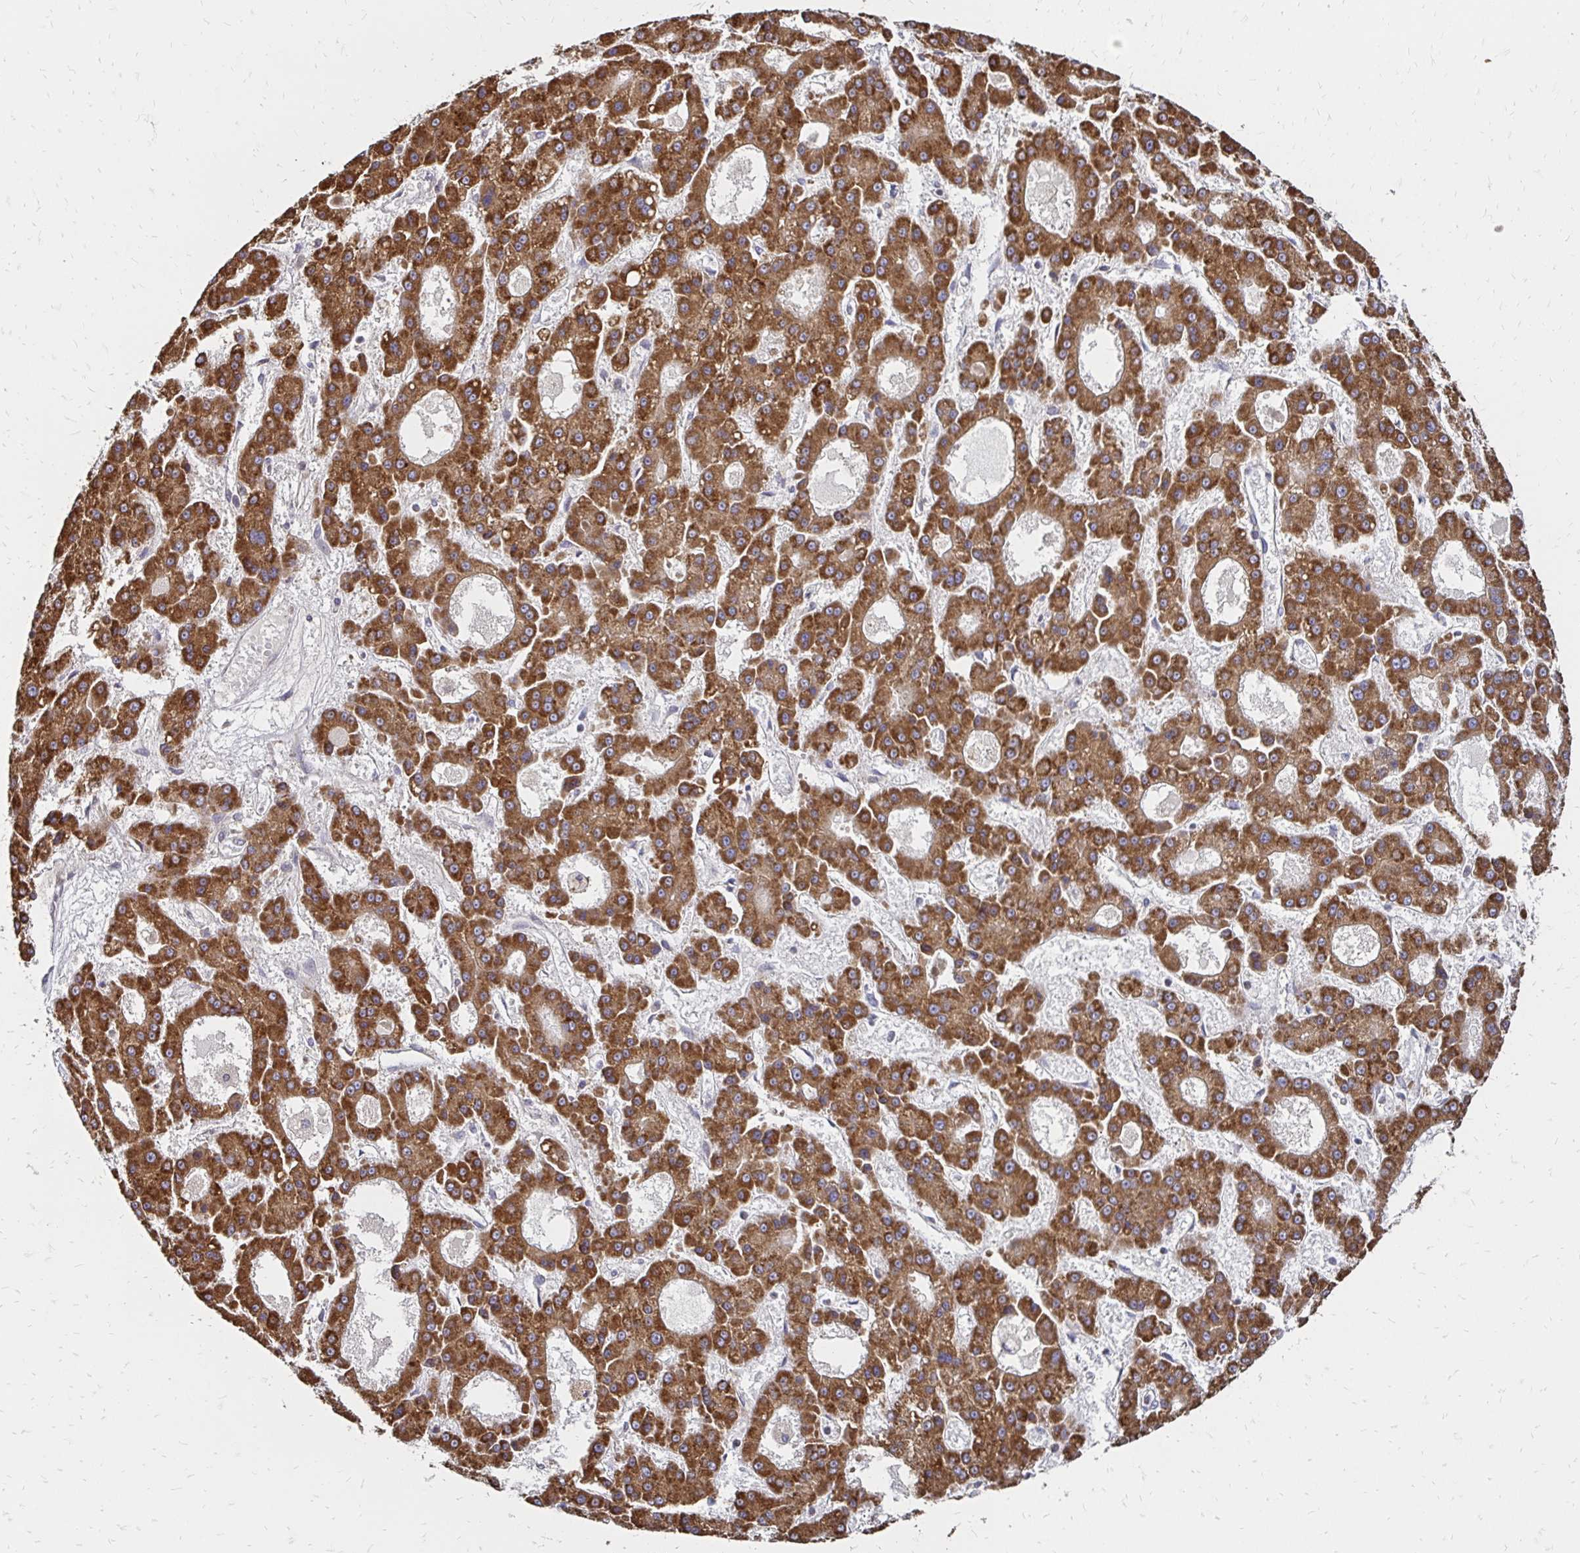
{"staining": {"intensity": "strong", "quantity": ">75%", "location": "cytoplasmic/membranous"}, "tissue": "liver cancer", "cell_type": "Tumor cells", "image_type": "cancer", "snomed": [{"axis": "morphology", "description": "Carcinoma, Hepatocellular, NOS"}, {"axis": "topography", "description": "Liver"}], "caption": "The micrograph demonstrates staining of liver cancer, revealing strong cytoplasmic/membranous protein positivity (brown color) within tumor cells.", "gene": "ZW10", "patient": {"sex": "male", "age": 70}}